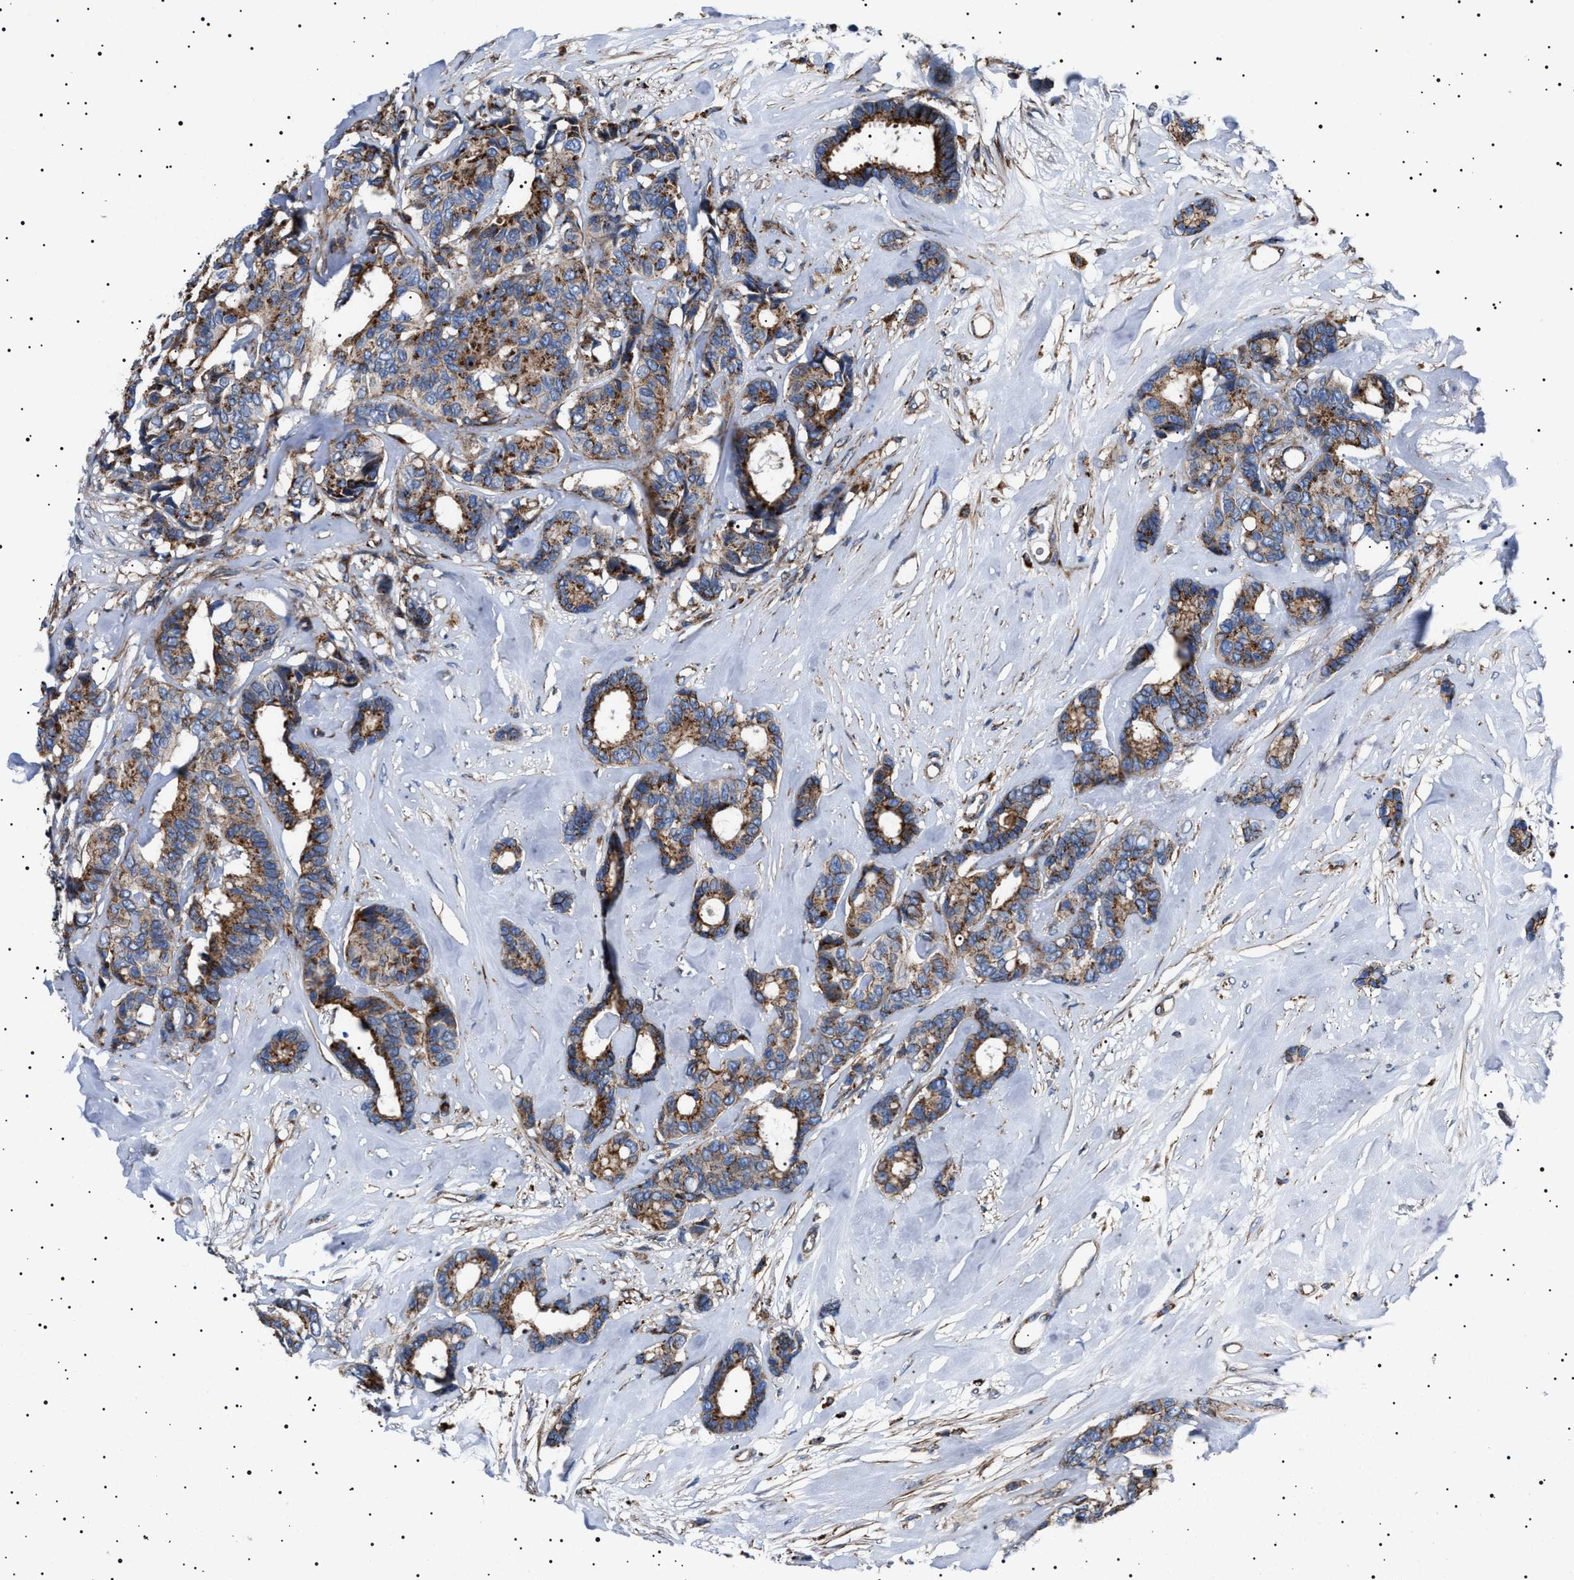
{"staining": {"intensity": "moderate", "quantity": ">75%", "location": "cytoplasmic/membranous"}, "tissue": "breast cancer", "cell_type": "Tumor cells", "image_type": "cancer", "snomed": [{"axis": "morphology", "description": "Duct carcinoma"}, {"axis": "topography", "description": "Breast"}], "caption": "Brown immunohistochemical staining in human breast cancer (infiltrating ductal carcinoma) demonstrates moderate cytoplasmic/membranous staining in about >75% of tumor cells.", "gene": "NEU1", "patient": {"sex": "female", "age": 87}}